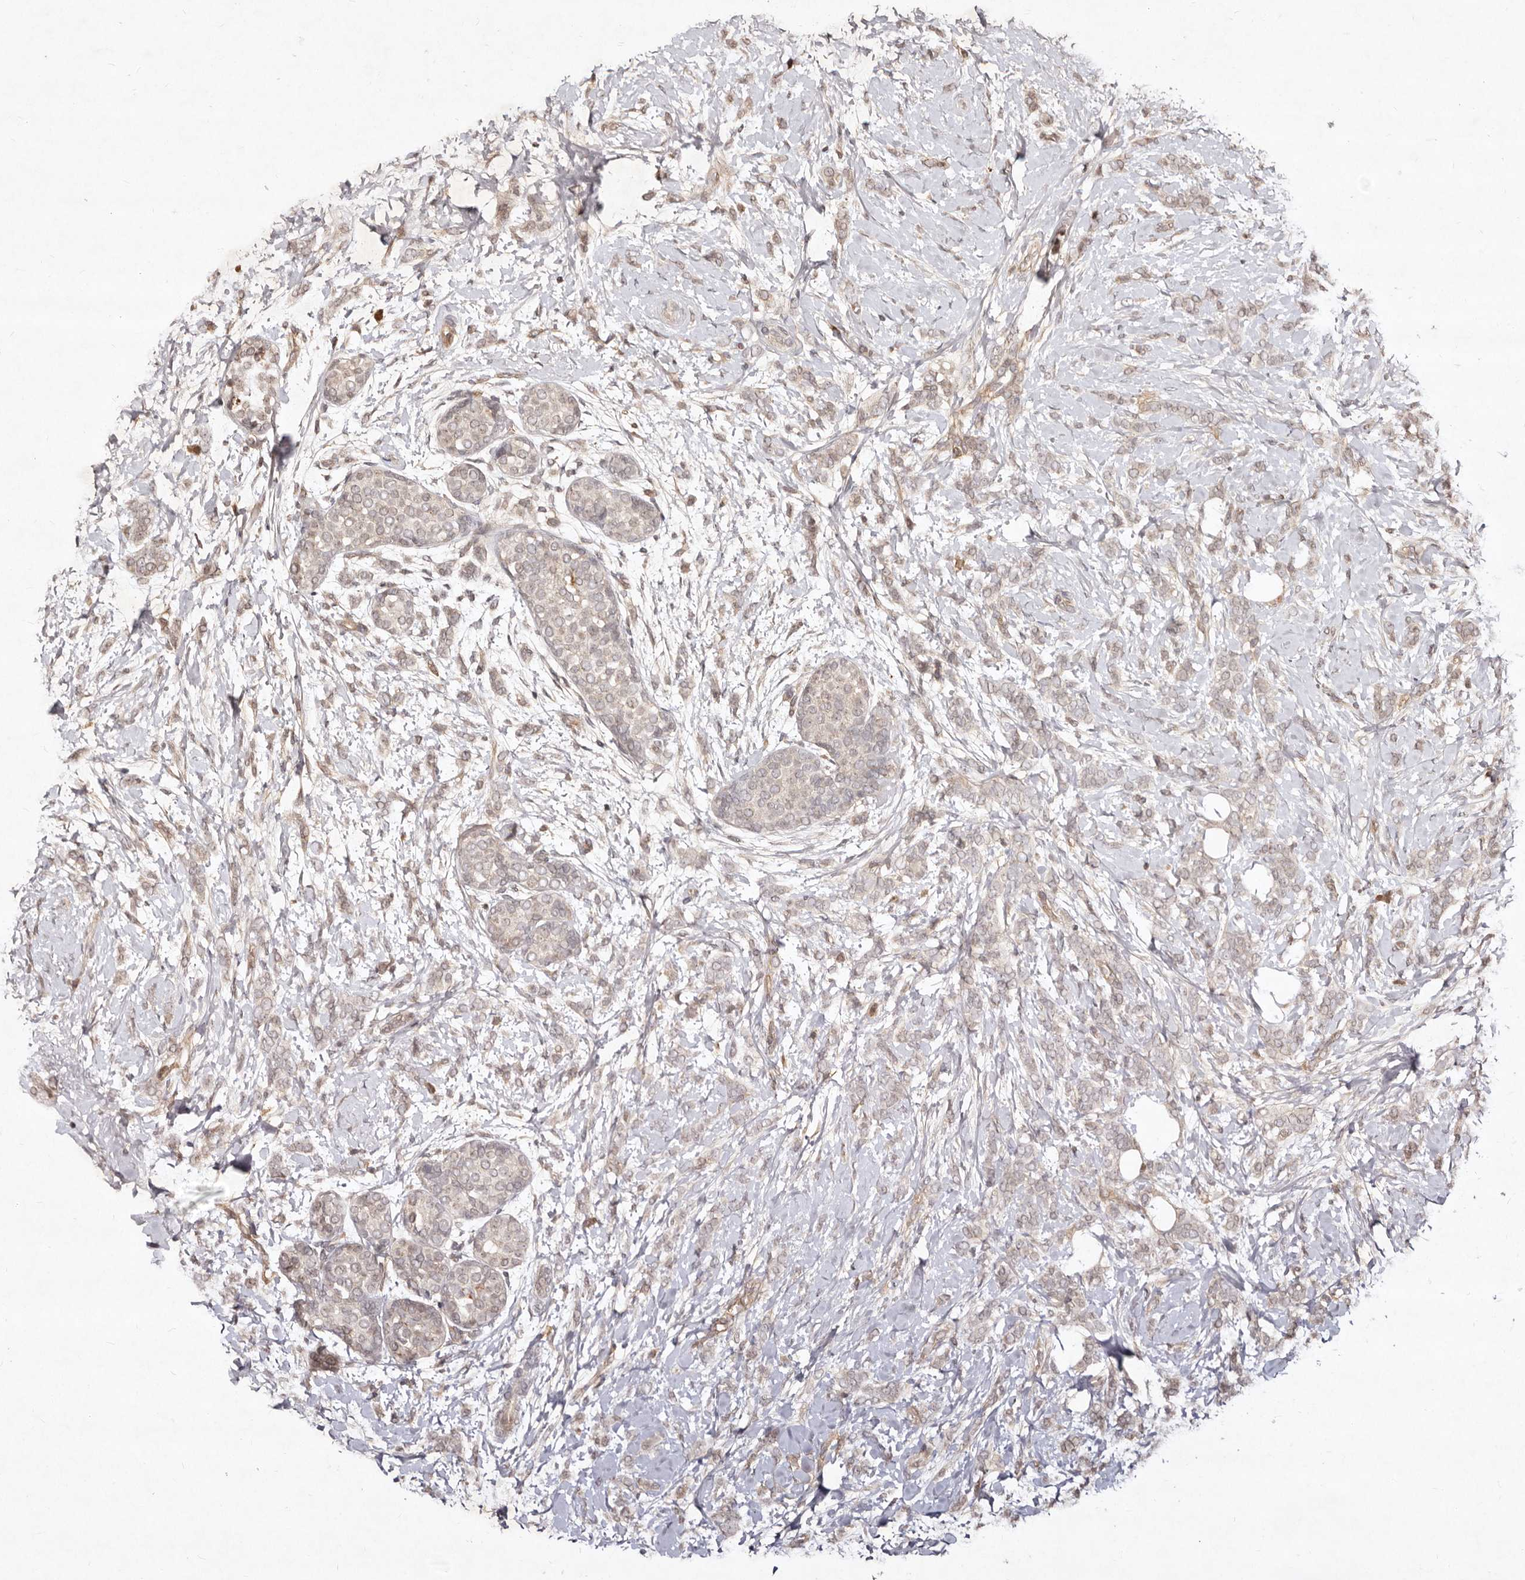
{"staining": {"intensity": "weak", "quantity": ">75%", "location": "cytoplasmic/membranous"}, "tissue": "breast cancer", "cell_type": "Tumor cells", "image_type": "cancer", "snomed": [{"axis": "morphology", "description": "Lobular carcinoma, in situ"}, {"axis": "morphology", "description": "Lobular carcinoma"}, {"axis": "topography", "description": "Breast"}], "caption": "Breast lobular carcinoma in situ tissue reveals weak cytoplasmic/membranous positivity in about >75% of tumor cells, visualized by immunohistochemistry.", "gene": "LCORL", "patient": {"sex": "female", "age": 41}}